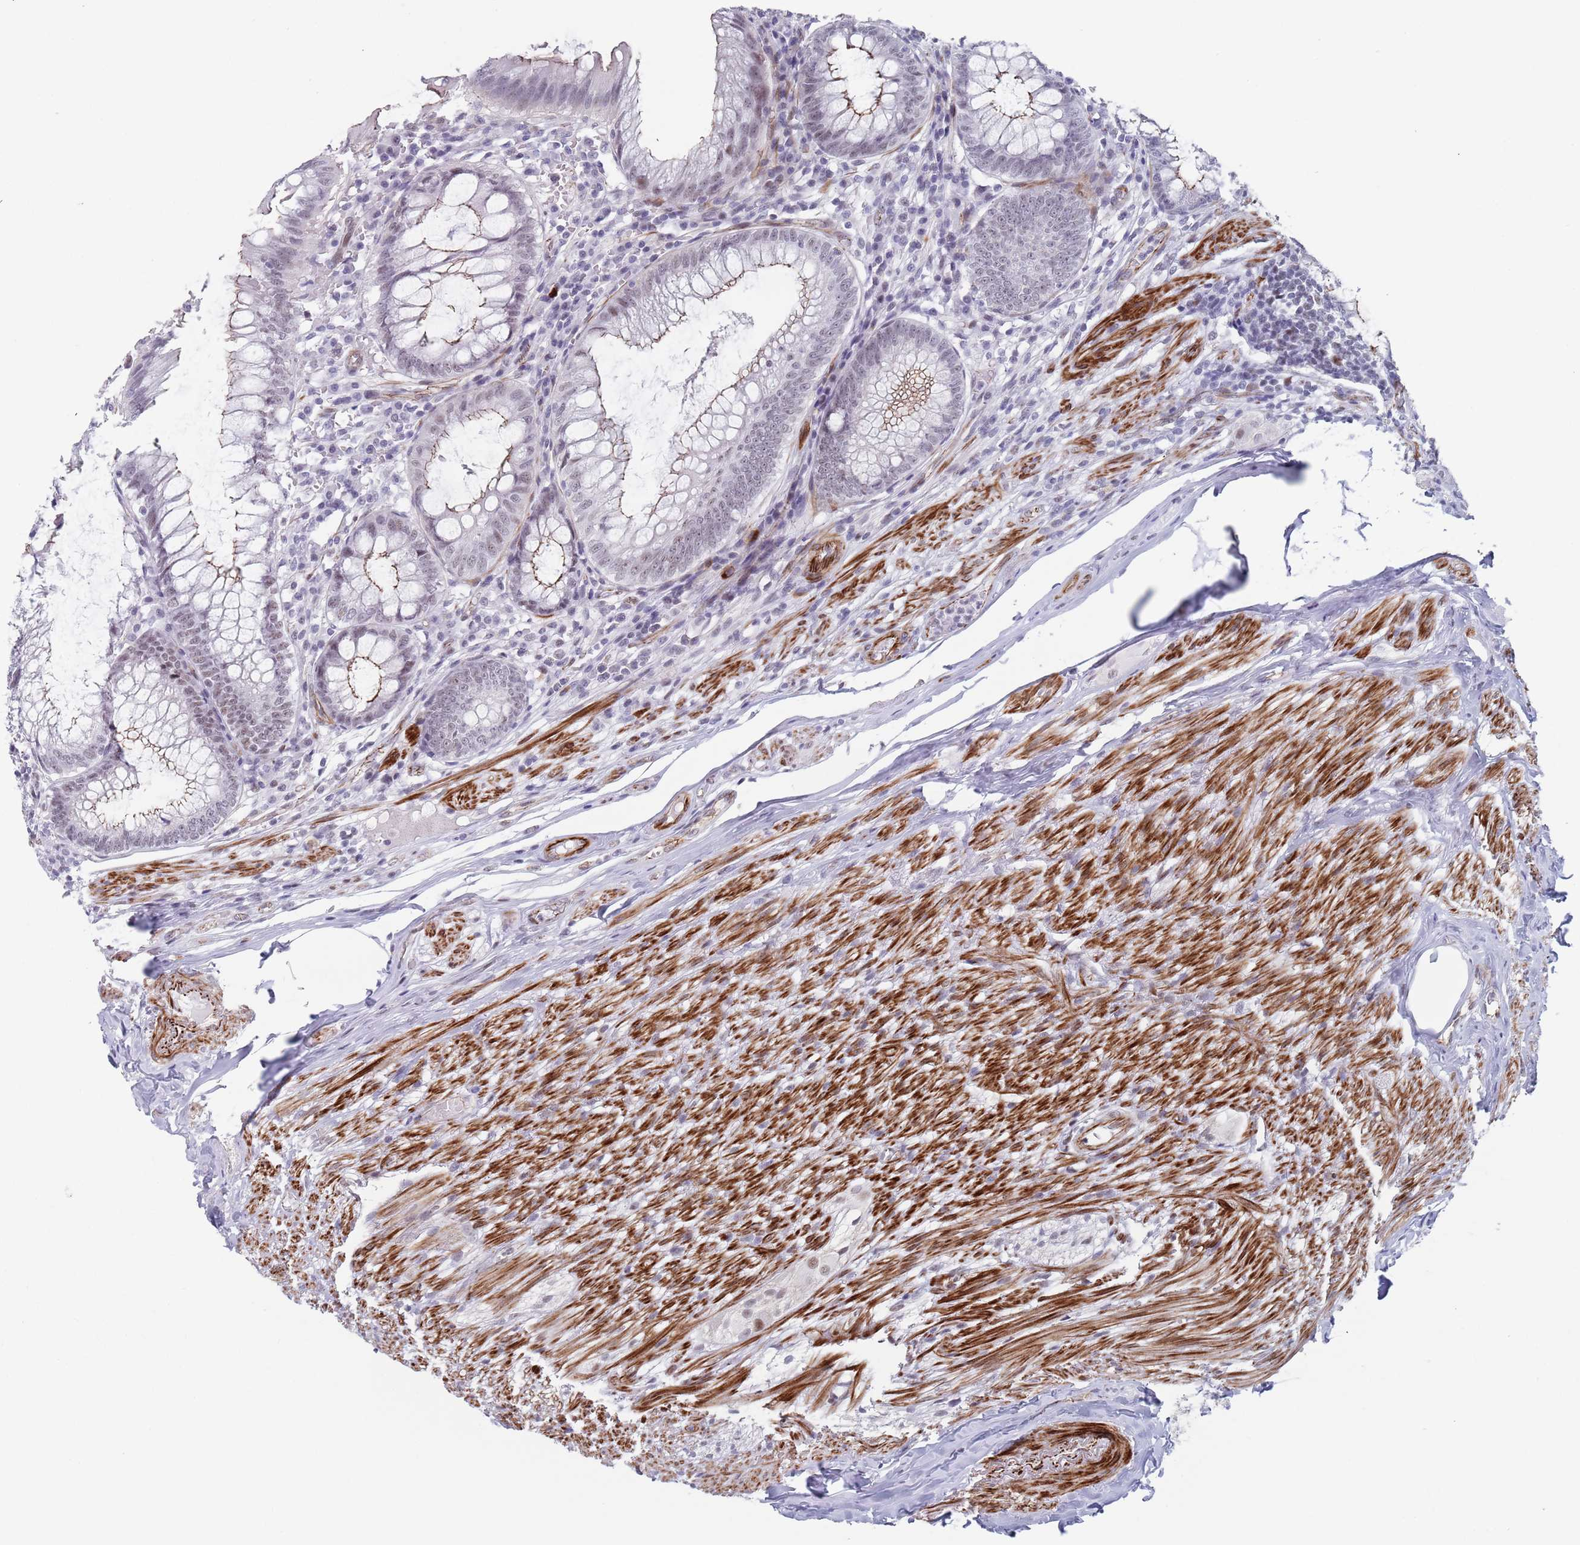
{"staining": {"intensity": "moderate", "quantity": "25%-75%", "location": "cytoplasmic/membranous"}, "tissue": "appendix", "cell_type": "Glandular cells", "image_type": "normal", "snomed": [{"axis": "morphology", "description": "Normal tissue, NOS"}, {"axis": "topography", "description": "Appendix"}], "caption": "About 25%-75% of glandular cells in unremarkable appendix reveal moderate cytoplasmic/membranous protein positivity as visualized by brown immunohistochemical staining.", "gene": "OR5A2", "patient": {"sex": "male", "age": 83}}